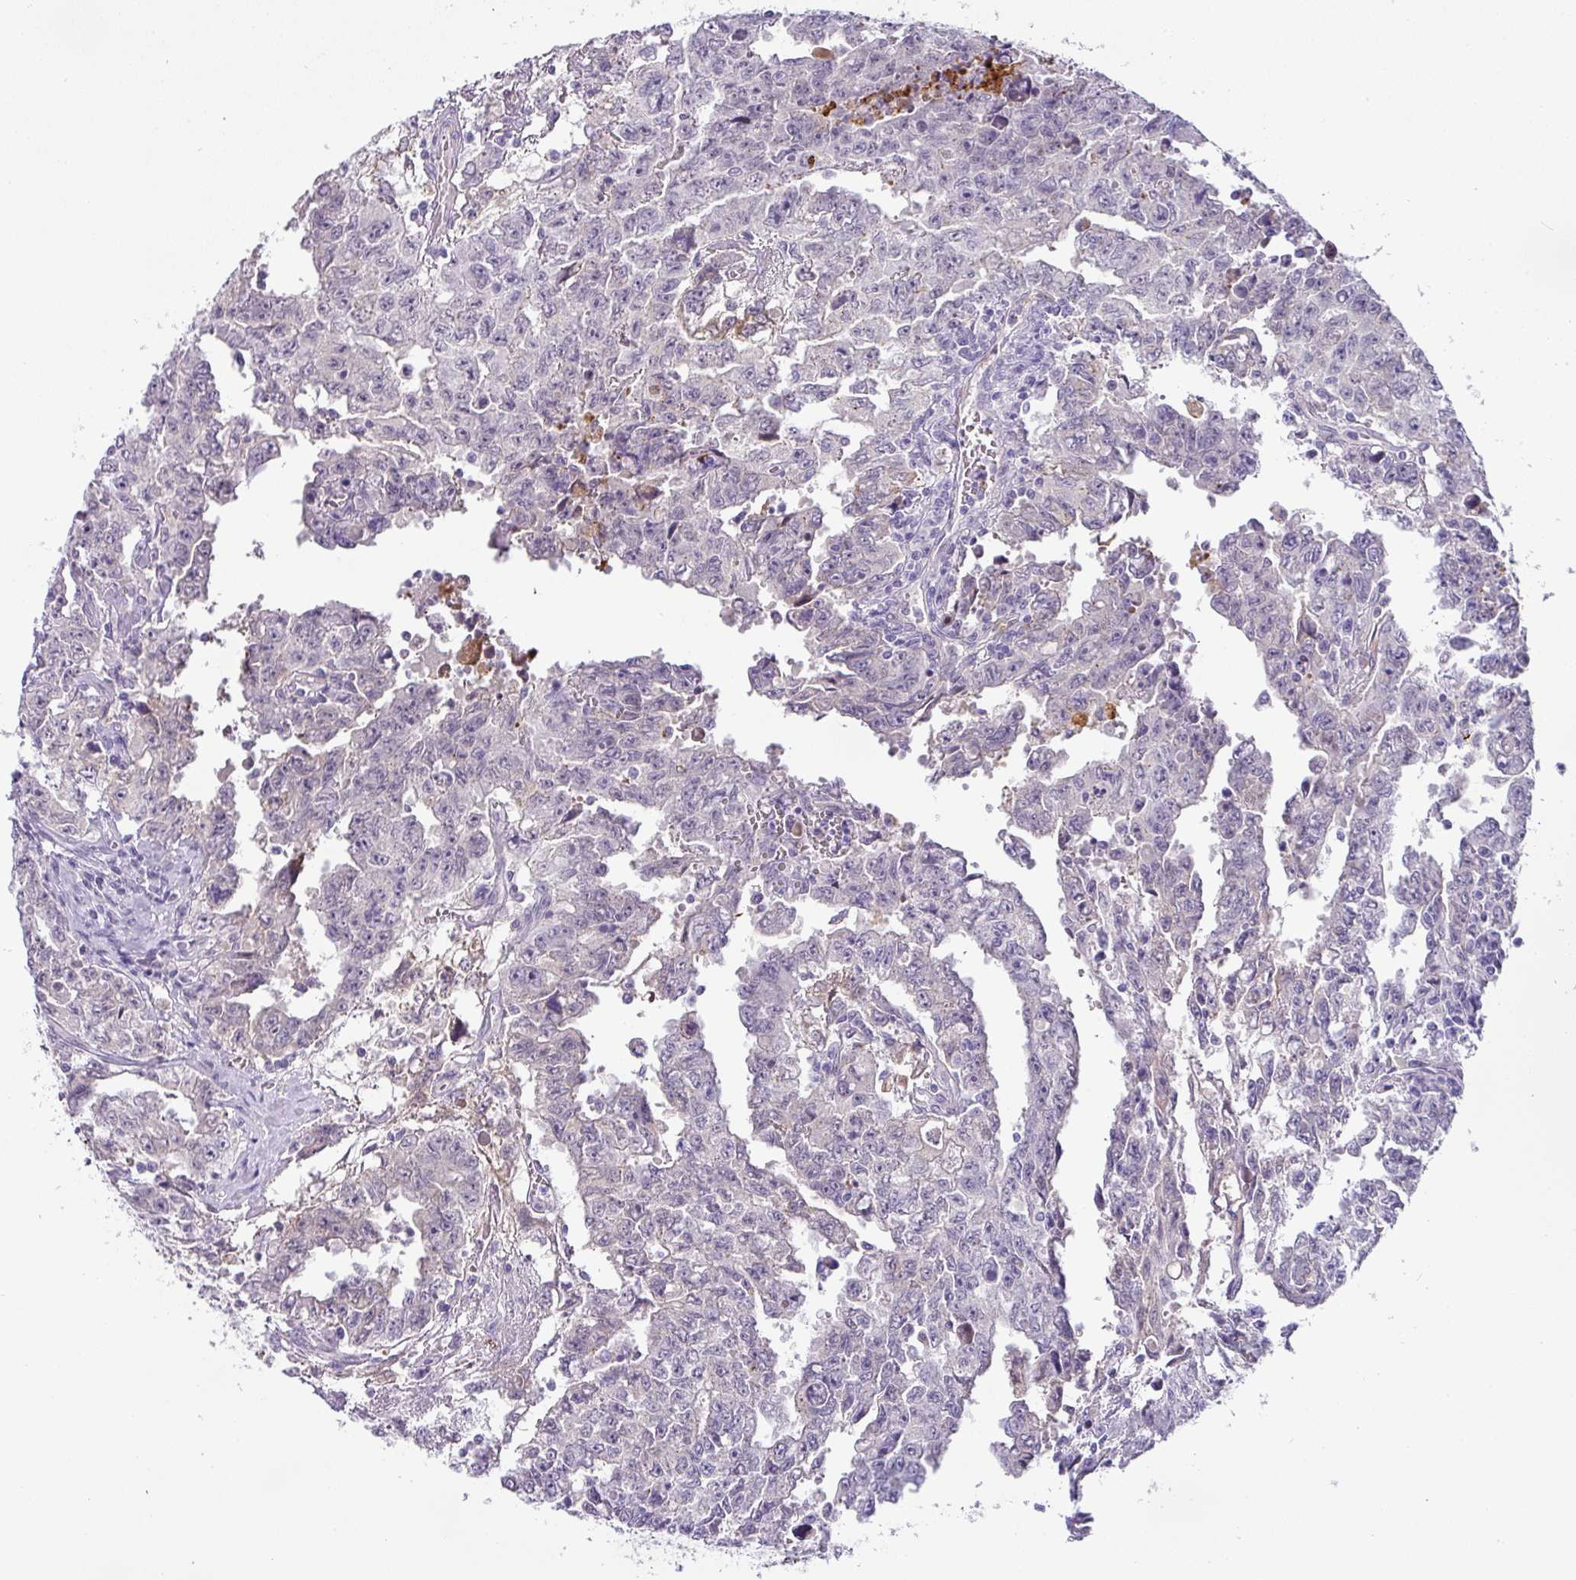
{"staining": {"intensity": "negative", "quantity": "none", "location": "none"}, "tissue": "testis cancer", "cell_type": "Tumor cells", "image_type": "cancer", "snomed": [{"axis": "morphology", "description": "Carcinoma, Embryonal, NOS"}, {"axis": "topography", "description": "Testis"}], "caption": "Tumor cells show no significant positivity in testis cancer (embryonal carcinoma).", "gene": "FGF17", "patient": {"sex": "male", "age": 24}}